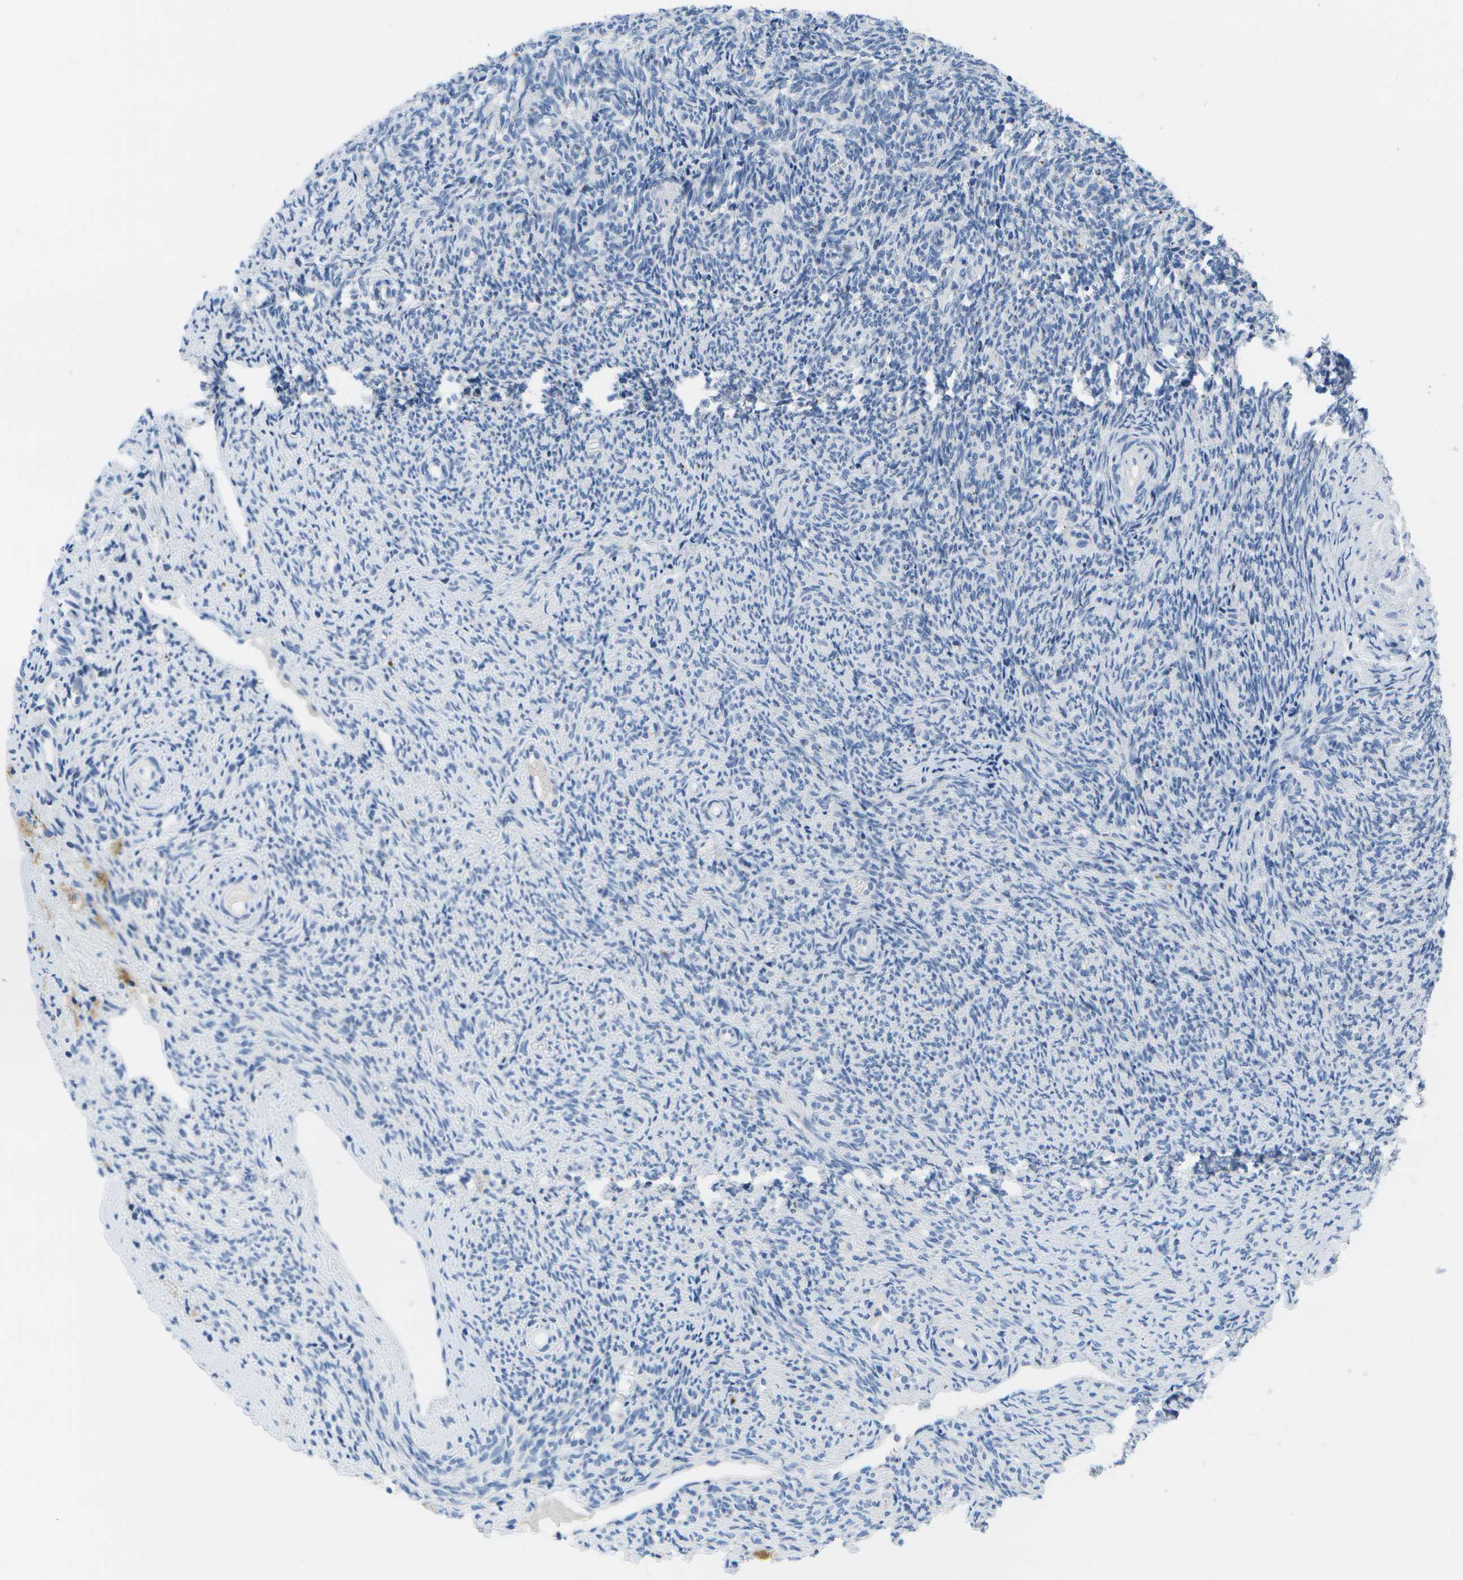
{"staining": {"intensity": "negative", "quantity": "none", "location": "none"}, "tissue": "ovary", "cell_type": "Follicle cells", "image_type": "normal", "snomed": [{"axis": "morphology", "description": "Normal tissue, NOS"}, {"axis": "topography", "description": "Ovary"}], "caption": "This is an IHC image of normal human ovary. There is no positivity in follicle cells.", "gene": "MS4A1", "patient": {"sex": "female", "age": 41}}